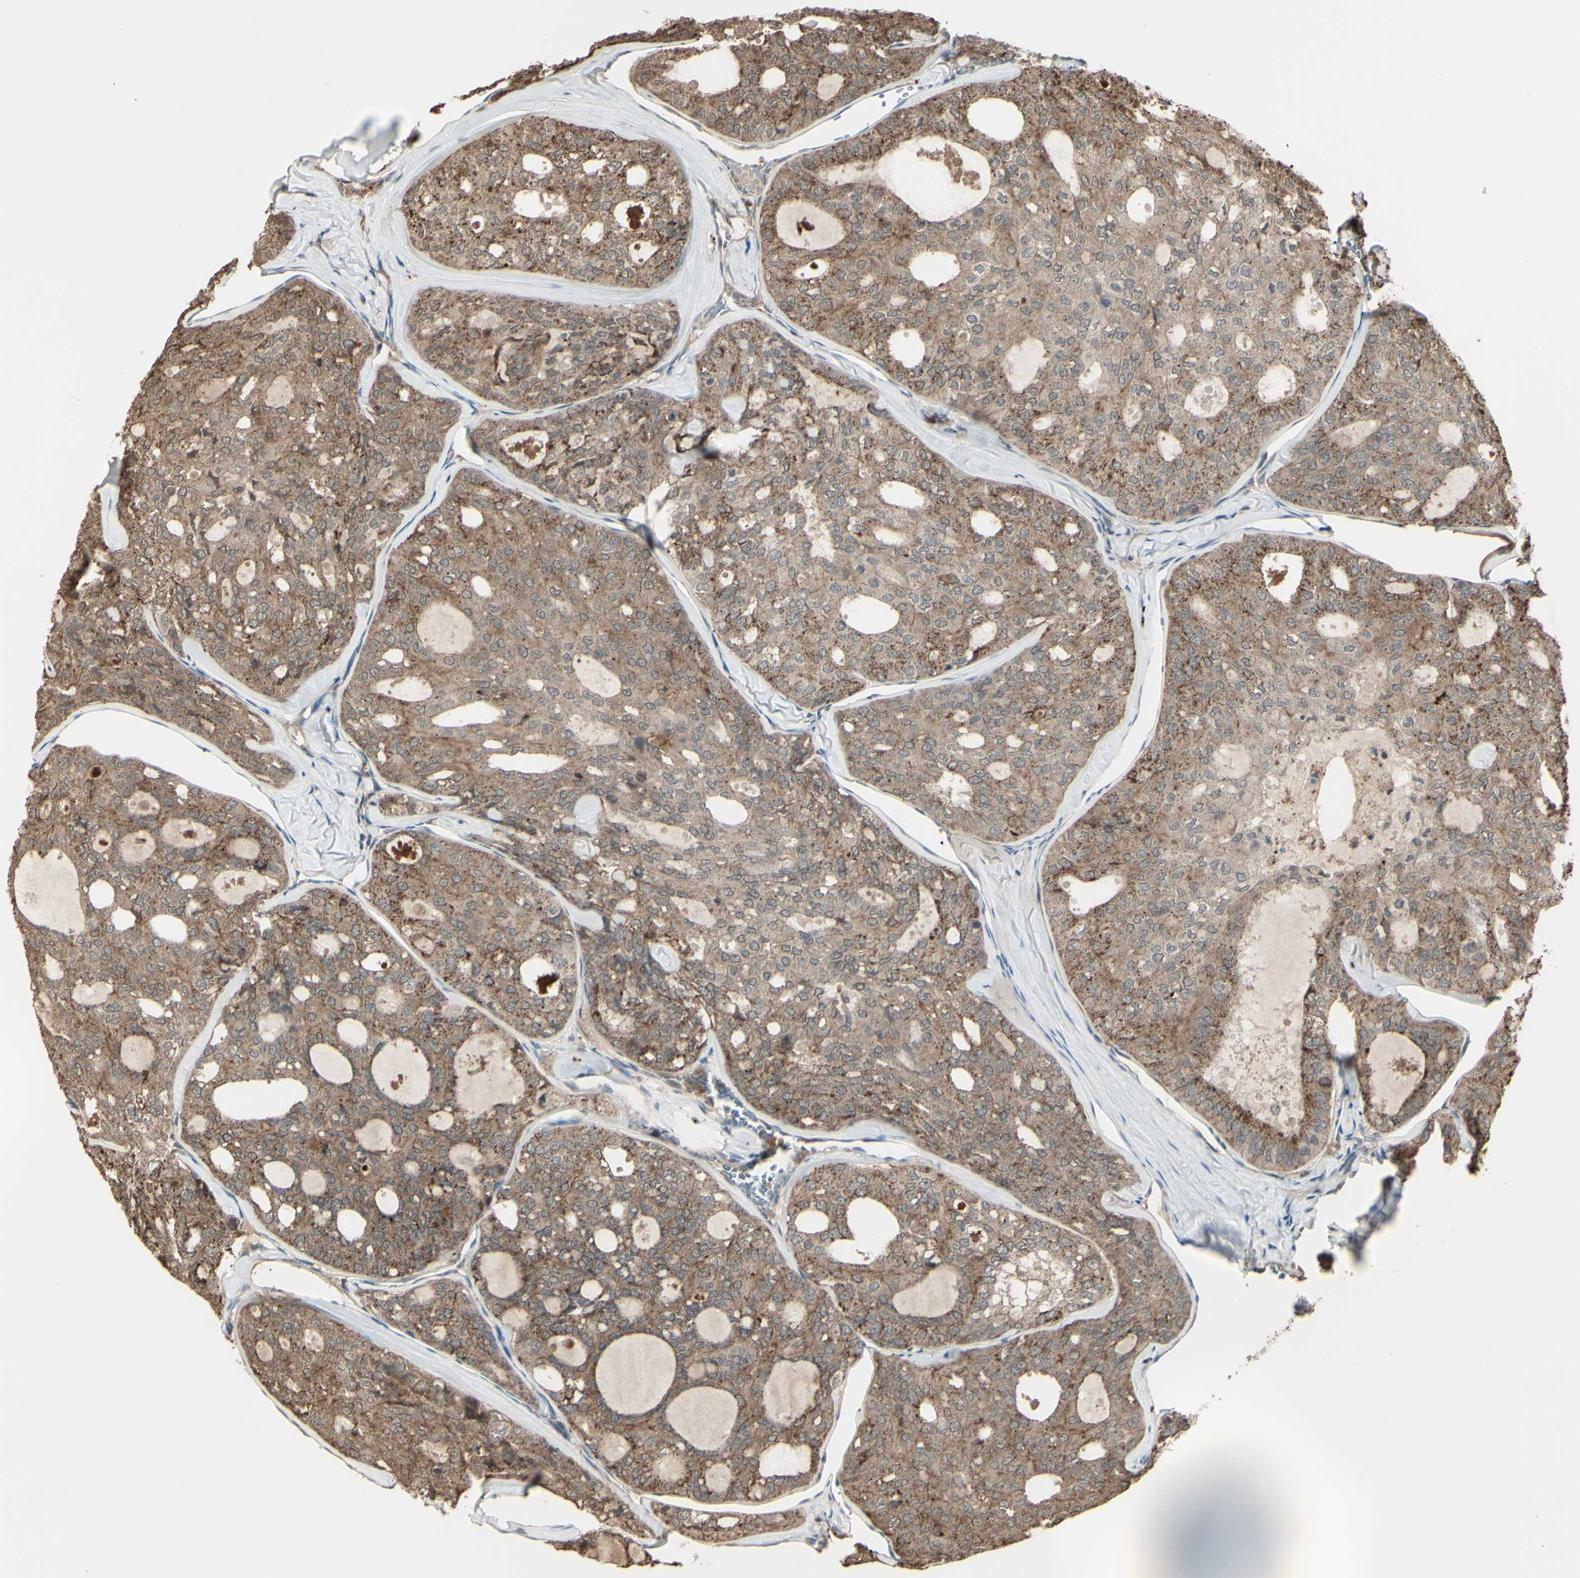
{"staining": {"intensity": "moderate", "quantity": ">75%", "location": "cytoplasmic/membranous"}, "tissue": "thyroid cancer", "cell_type": "Tumor cells", "image_type": "cancer", "snomed": [{"axis": "morphology", "description": "Follicular adenoma carcinoma, NOS"}, {"axis": "topography", "description": "Thyroid gland"}], "caption": "A photomicrograph of human follicular adenoma carcinoma (thyroid) stained for a protein demonstrates moderate cytoplasmic/membranous brown staining in tumor cells.", "gene": "GNAS", "patient": {"sex": "male", "age": 75}}